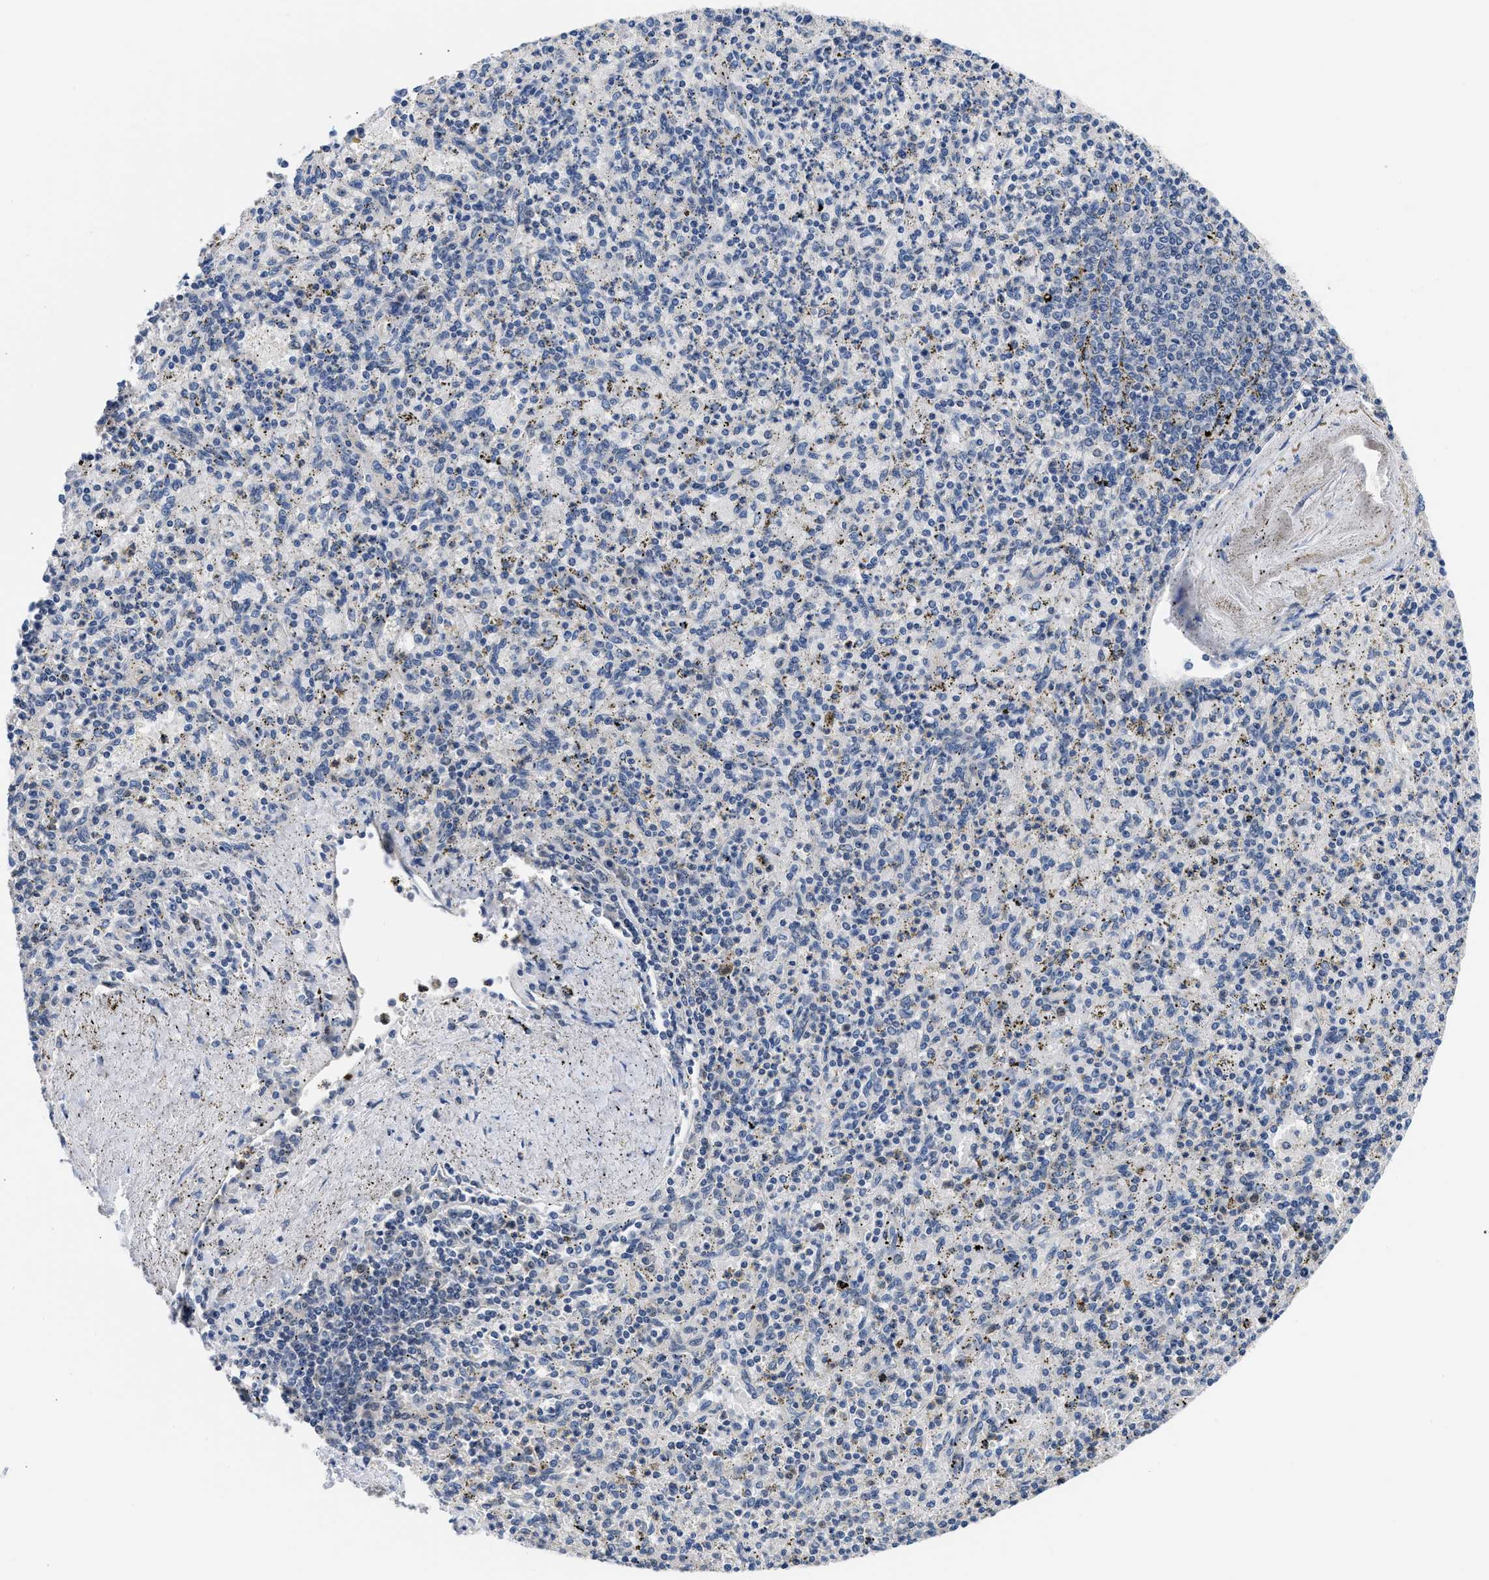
{"staining": {"intensity": "negative", "quantity": "none", "location": "none"}, "tissue": "spleen", "cell_type": "Cells in red pulp", "image_type": "normal", "snomed": [{"axis": "morphology", "description": "Normal tissue, NOS"}, {"axis": "topography", "description": "Spleen"}], "caption": "Cells in red pulp show no significant protein positivity in normal spleen. The staining was performed using DAB to visualize the protein expression in brown, while the nuclei were stained in blue with hematoxylin (Magnification: 20x).", "gene": "XPO5", "patient": {"sex": "male", "age": 72}}